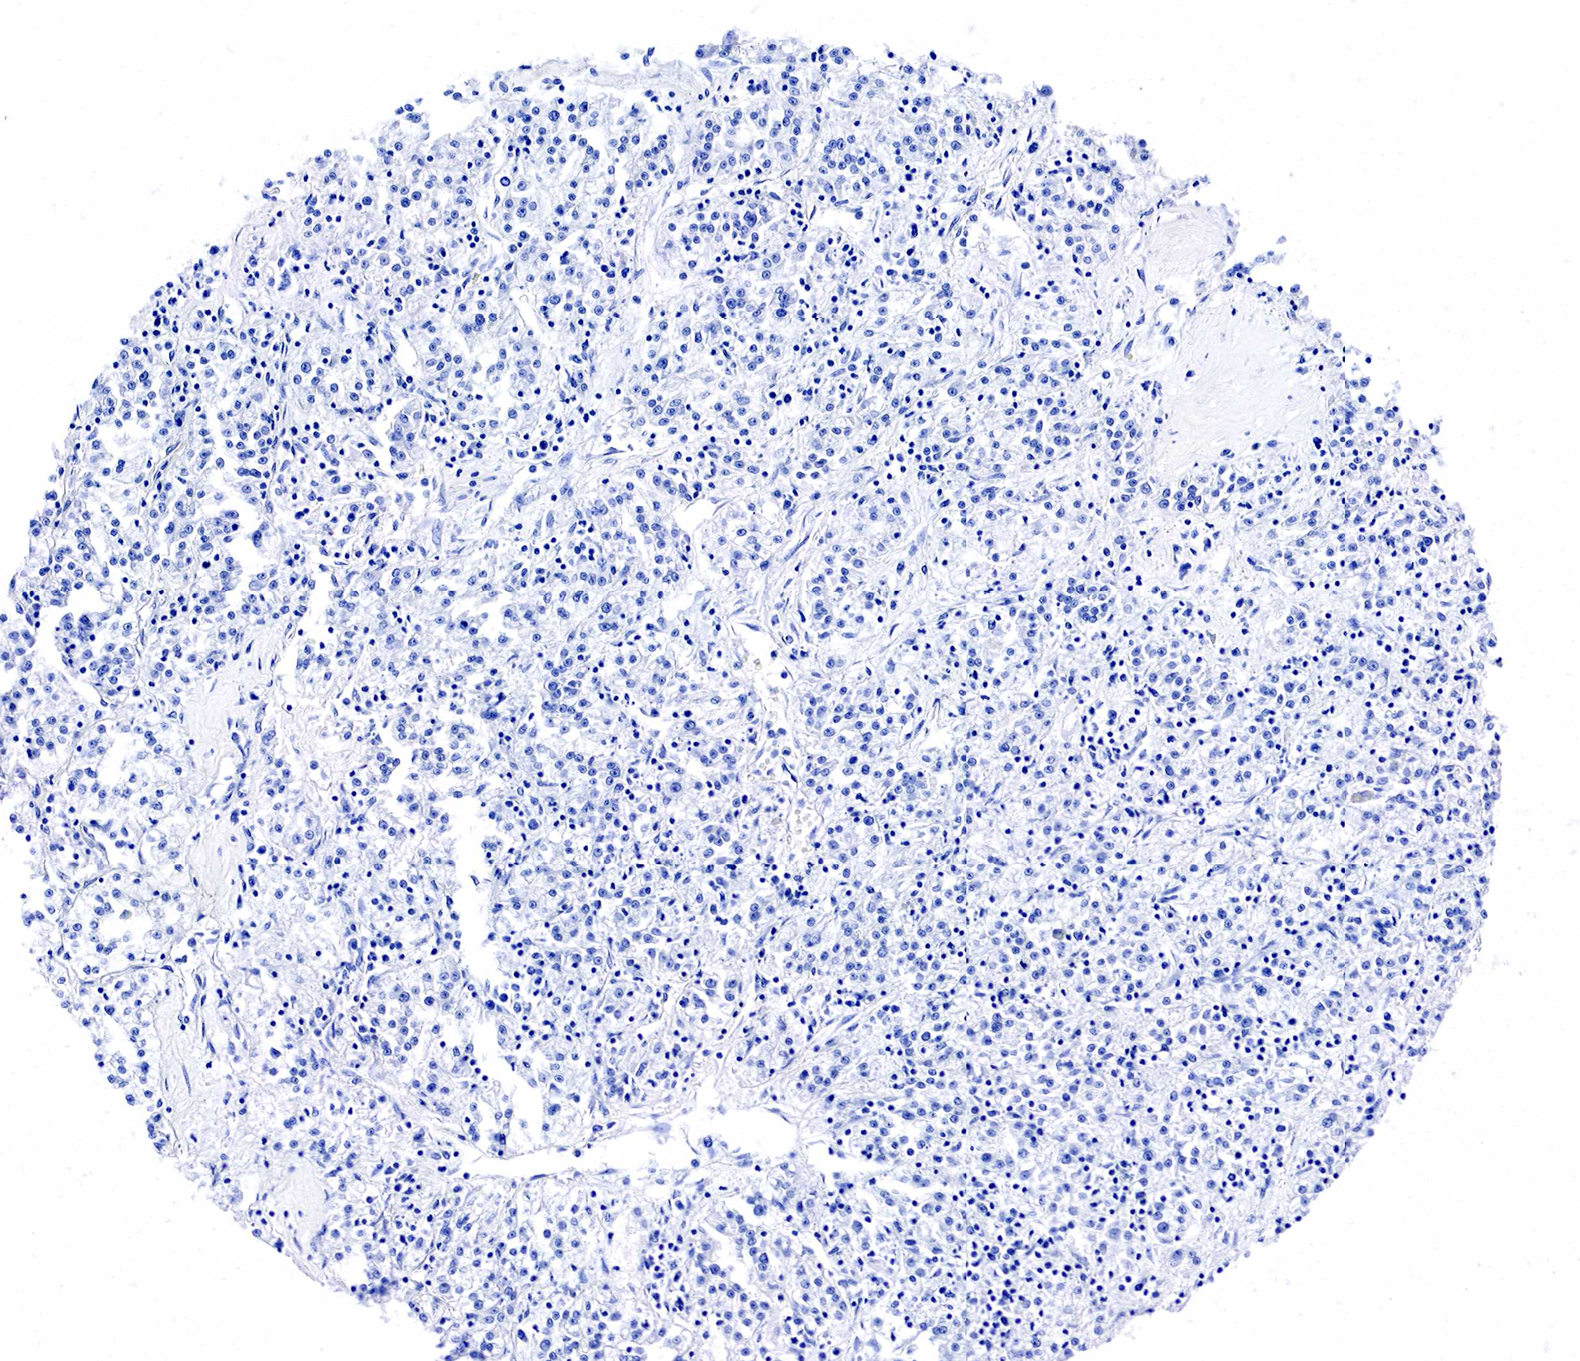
{"staining": {"intensity": "negative", "quantity": "none", "location": "none"}, "tissue": "renal cancer", "cell_type": "Tumor cells", "image_type": "cancer", "snomed": [{"axis": "morphology", "description": "Adenocarcinoma, NOS"}, {"axis": "topography", "description": "Kidney"}], "caption": "This is an IHC micrograph of human renal adenocarcinoma. There is no positivity in tumor cells.", "gene": "ACP3", "patient": {"sex": "female", "age": 76}}